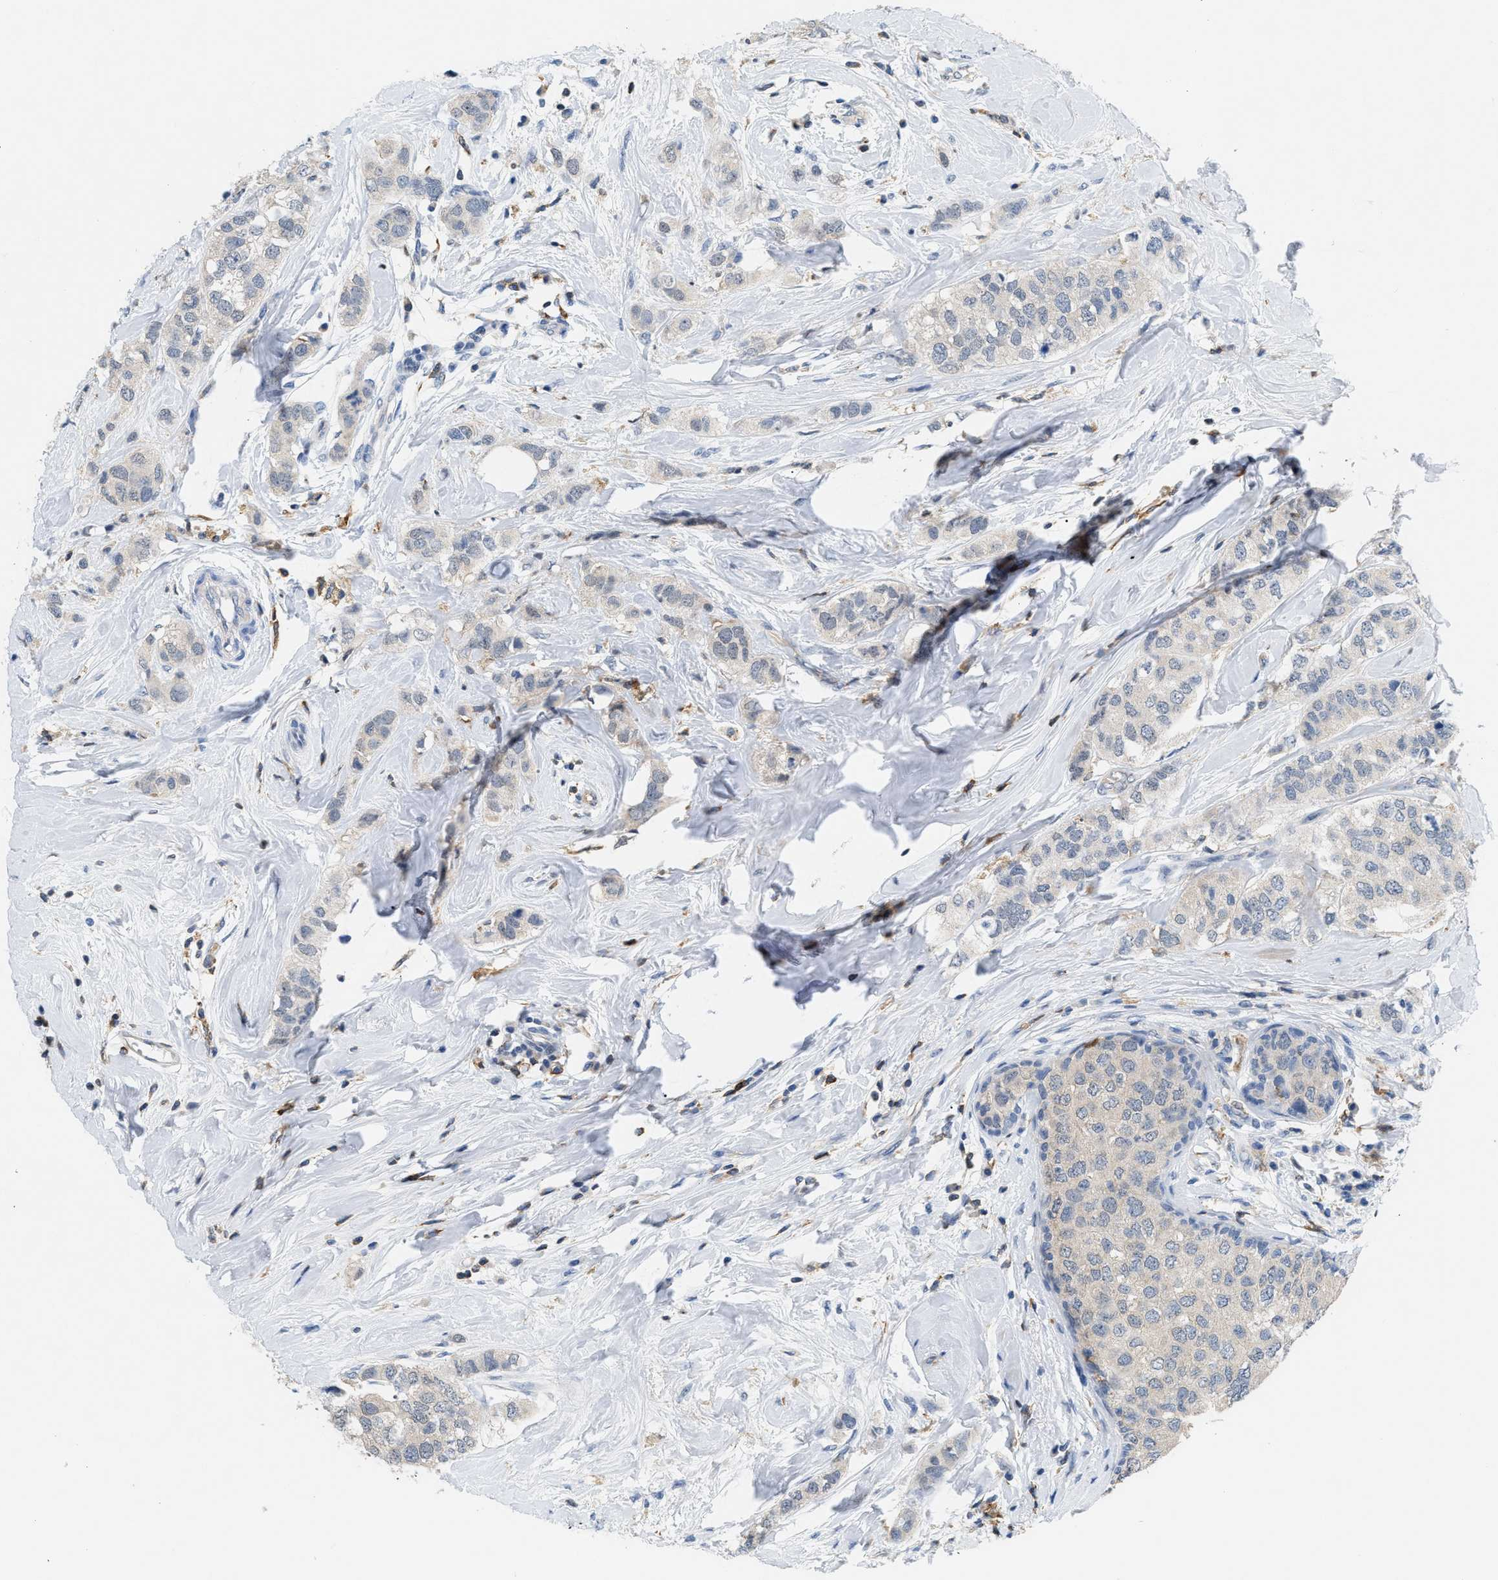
{"staining": {"intensity": "weak", "quantity": "<25%", "location": "cytoplasmic/membranous"}, "tissue": "breast cancer", "cell_type": "Tumor cells", "image_type": "cancer", "snomed": [{"axis": "morphology", "description": "Duct carcinoma"}, {"axis": "topography", "description": "Breast"}], "caption": "This is an immunohistochemistry (IHC) photomicrograph of breast cancer (intraductal carcinoma). There is no staining in tumor cells.", "gene": "INPP5D", "patient": {"sex": "female", "age": 50}}